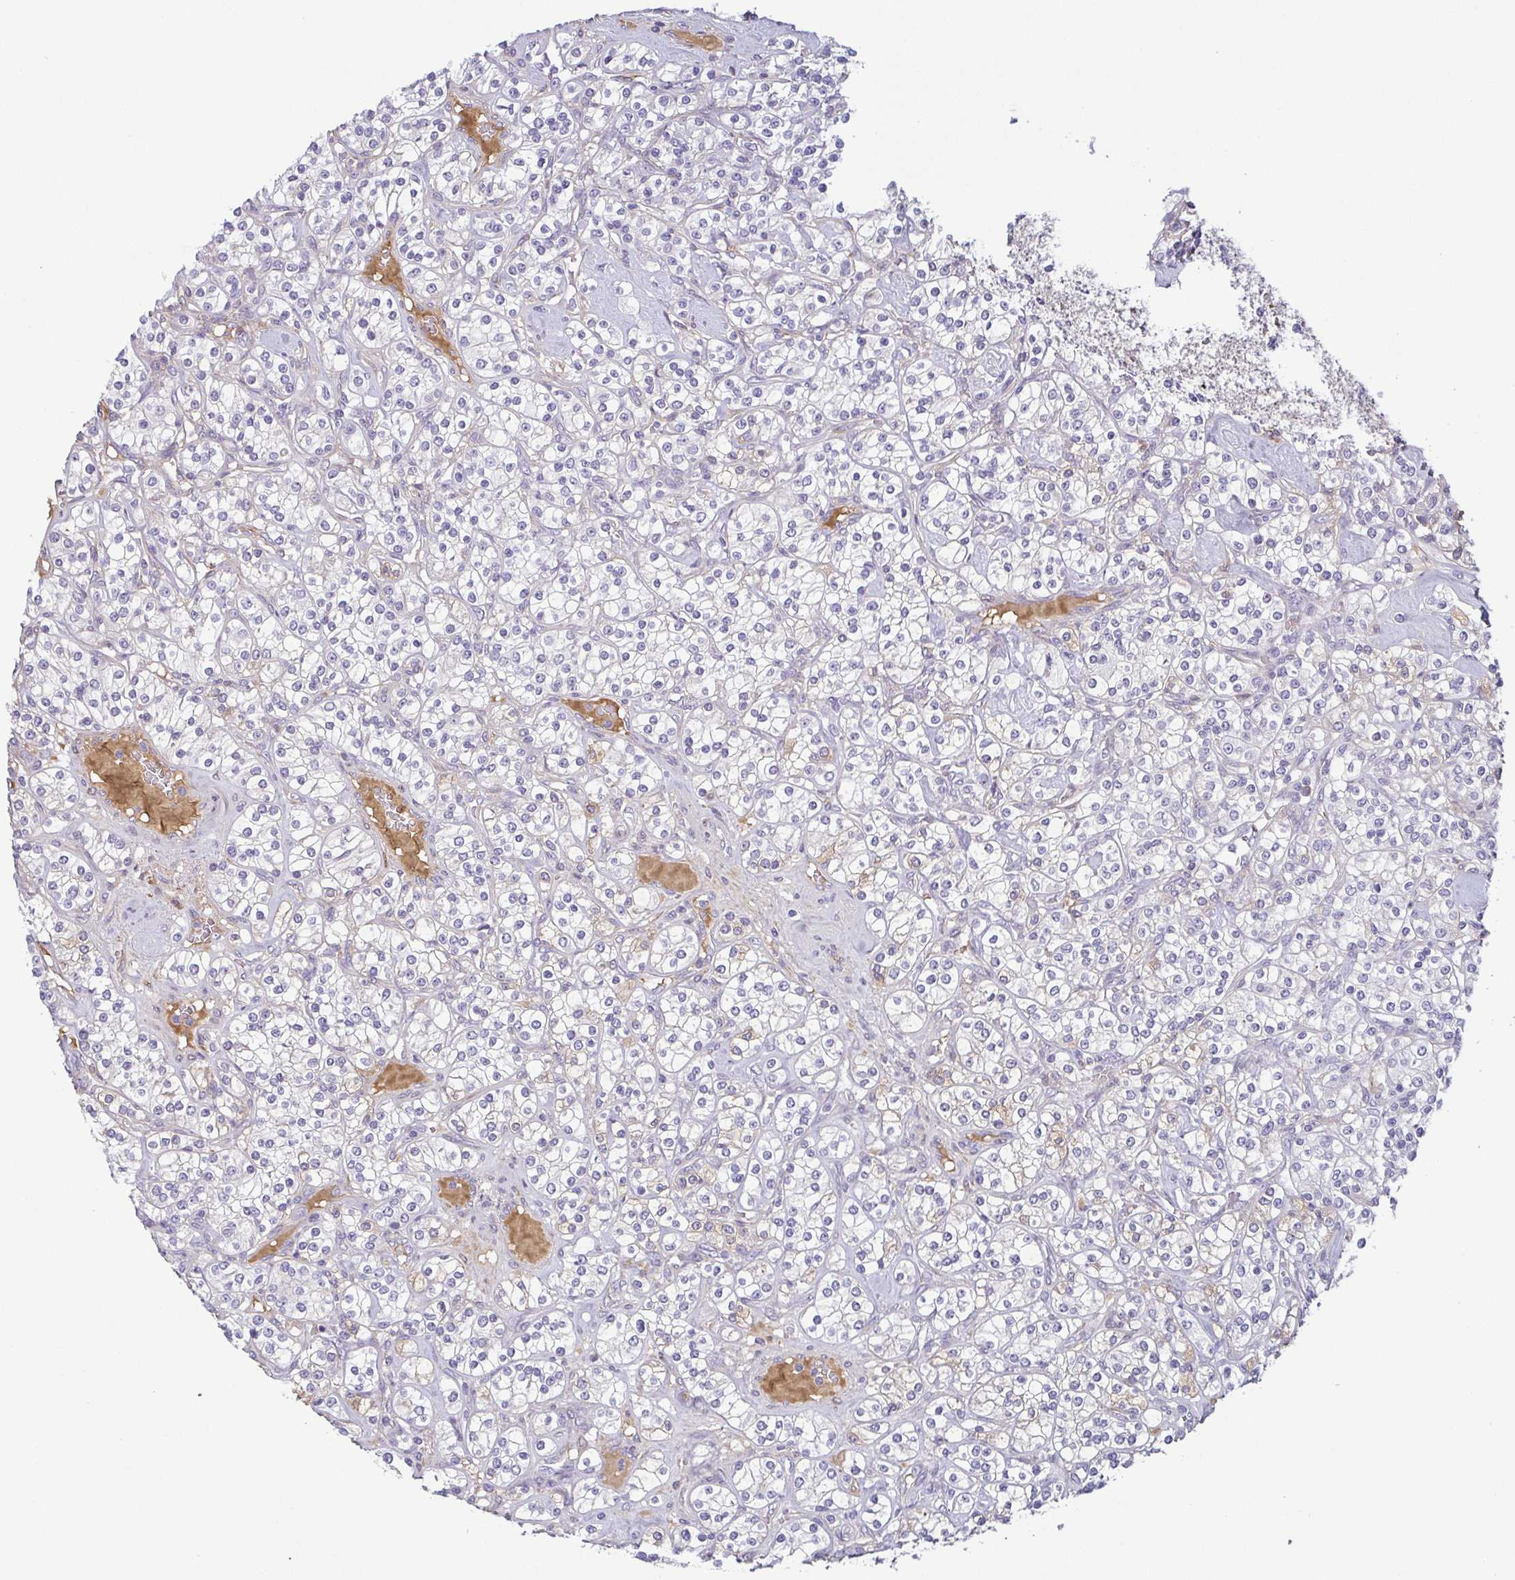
{"staining": {"intensity": "negative", "quantity": "none", "location": "none"}, "tissue": "renal cancer", "cell_type": "Tumor cells", "image_type": "cancer", "snomed": [{"axis": "morphology", "description": "Adenocarcinoma, NOS"}, {"axis": "topography", "description": "Kidney"}], "caption": "IHC micrograph of neoplastic tissue: renal adenocarcinoma stained with DAB (3,3'-diaminobenzidine) displays no significant protein expression in tumor cells.", "gene": "ECM1", "patient": {"sex": "male", "age": 77}}